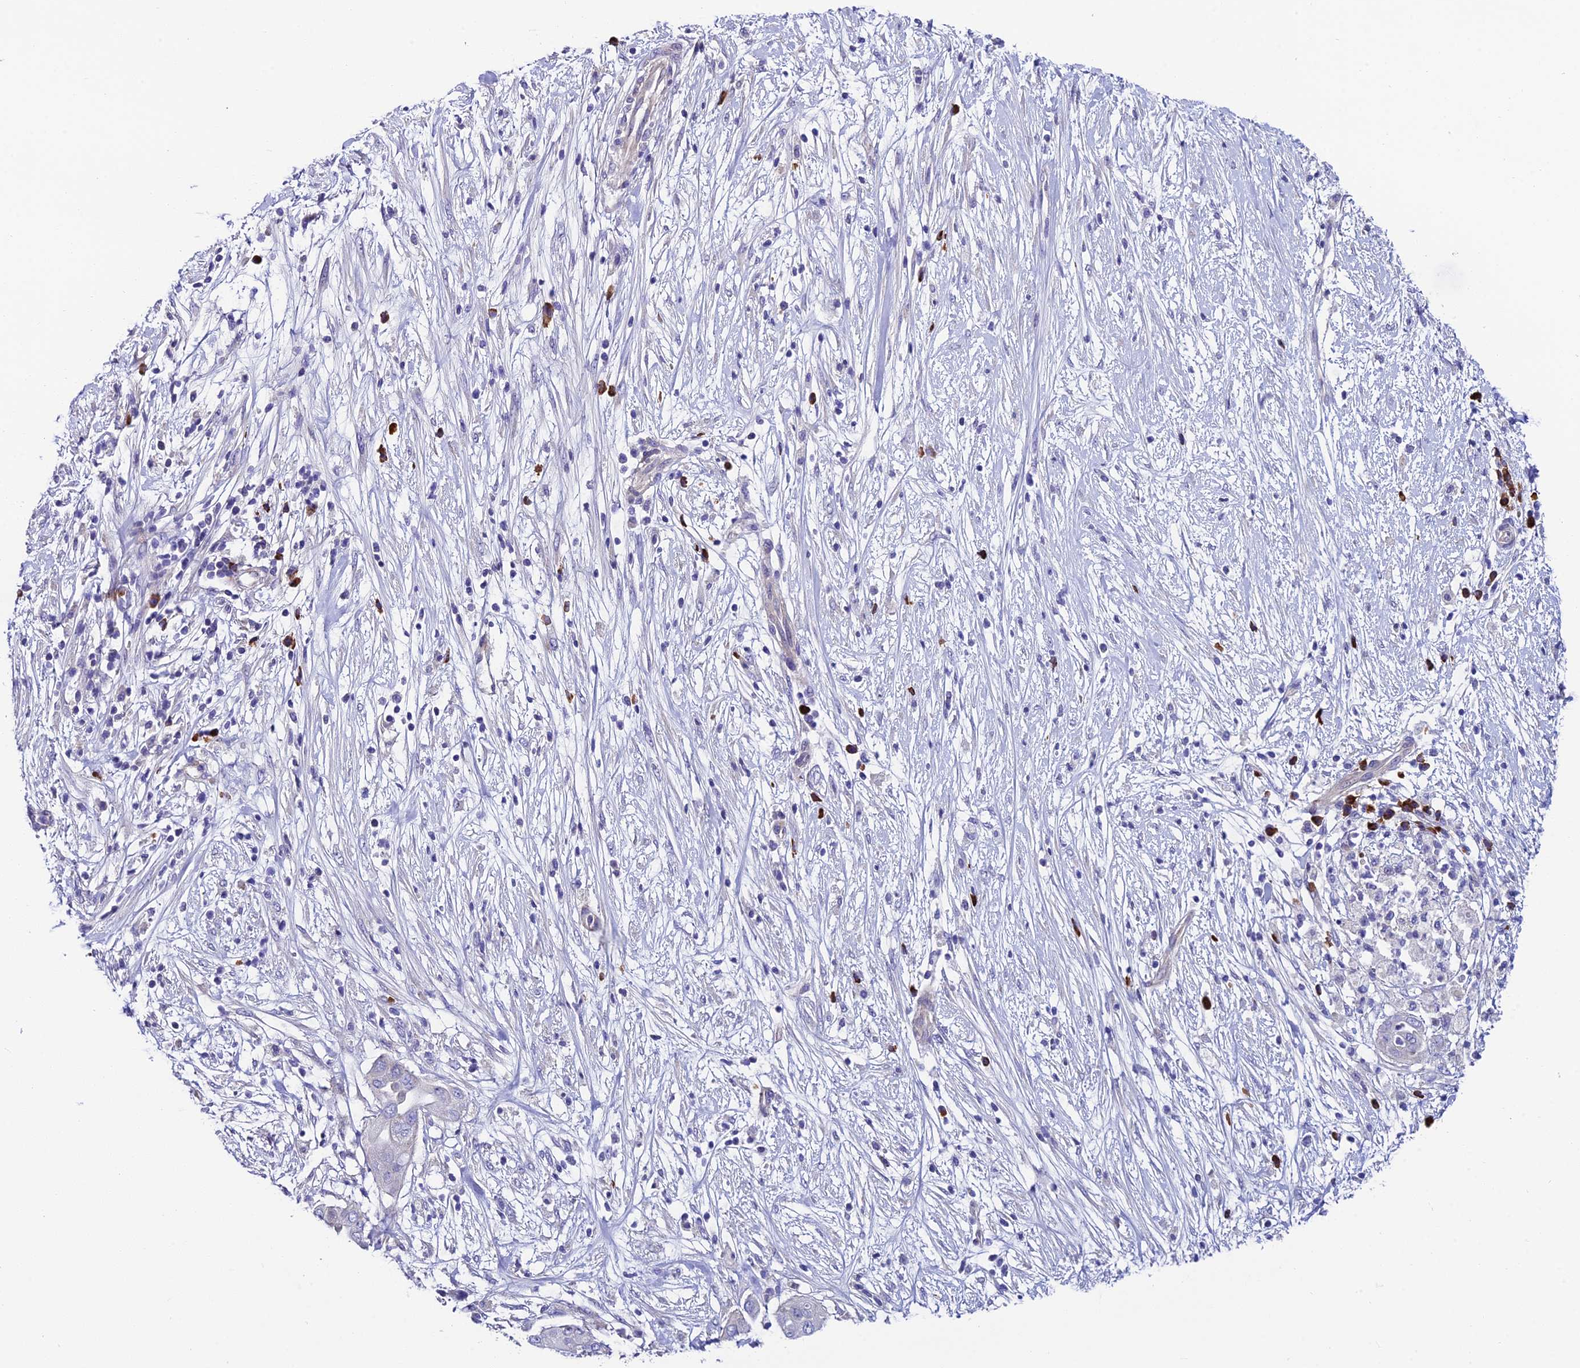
{"staining": {"intensity": "negative", "quantity": "none", "location": "none"}, "tissue": "pancreatic cancer", "cell_type": "Tumor cells", "image_type": "cancer", "snomed": [{"axis": "morphology", "description": "Adenocarcinoma, NOS"}, {"axis": "topography", "description": "Pancreas"}], "caption": "High magnification brightfield microscopy of pancreatic cancer (adenocarcinoma) stained with DAB (brown) and counterstained with hematoxylin (blue): tumor cells show no significant positivity. (Brightfield microscopy of DAB immunohistochemistry at high magnification).", "gene": "MACIR", "patient": {"sex": "male", "age": 68}}